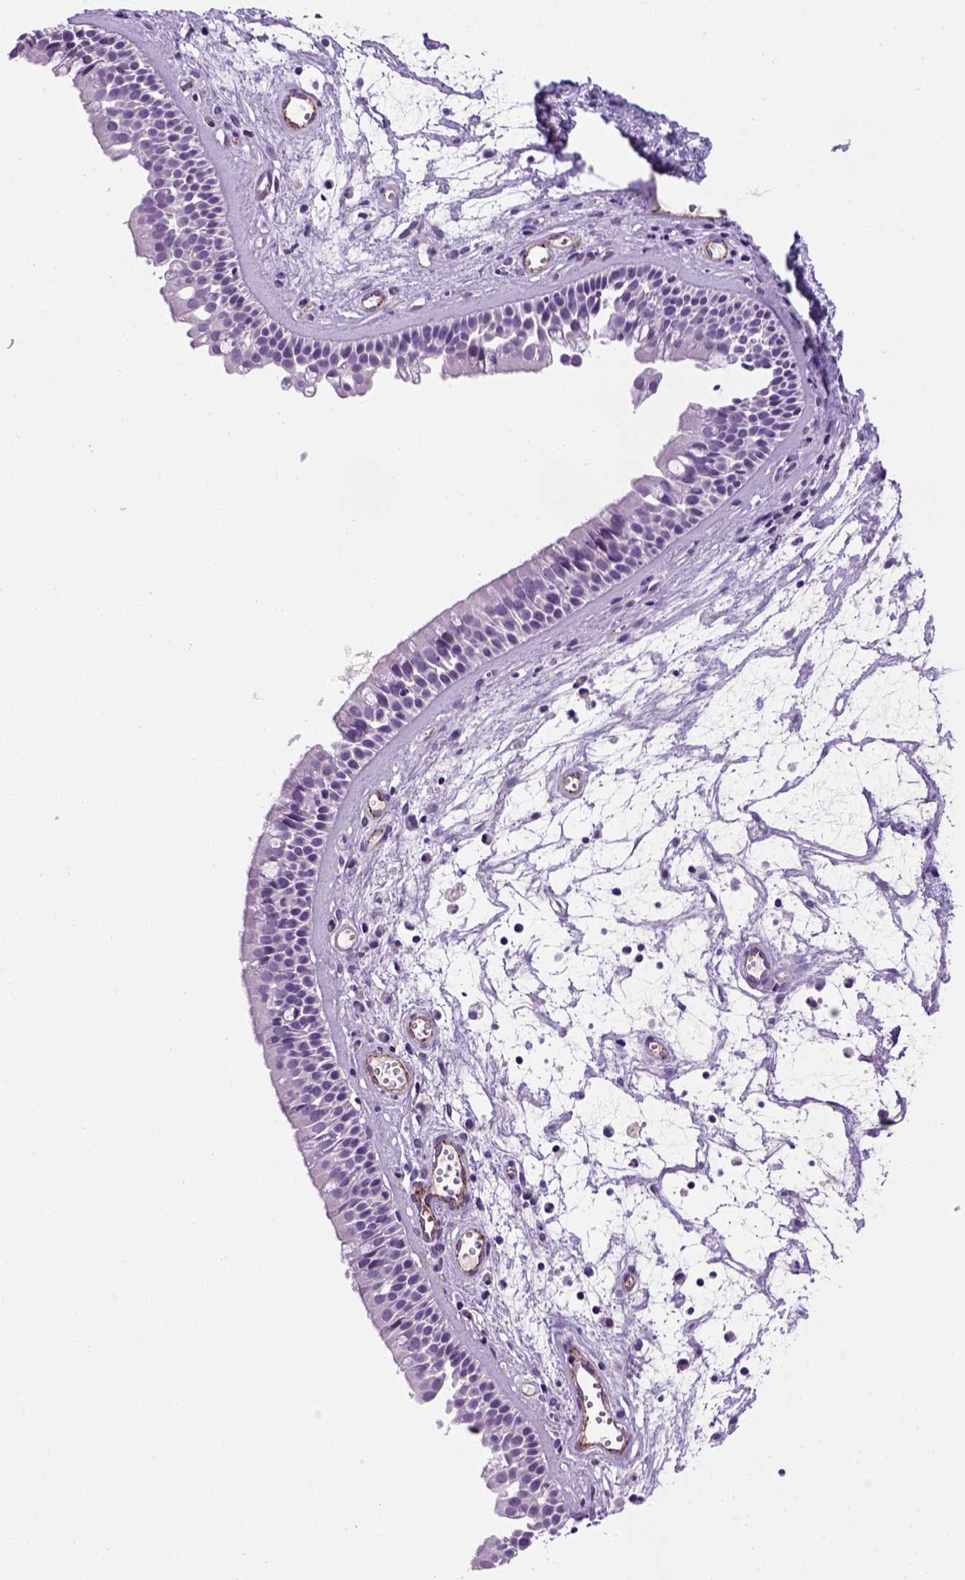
{"staining": {"intensity": "negative", "quantity": "none", "location": "none"}, "tissue": "nasopharynx", "cell_type": "Respiratory epithelial cells", "image_type": "normal", "snomed": [{"axis": "morphology", "description": "Normal tissue, NOS"}, {"axis": "topography", "description": "Nasopharynx"}], "caption": "A micrograph of human nasopharynx is negative for staining in respiratory epithelial cells.", "gene": "VWF", "patient": {"sex": "female", "age": 68}}